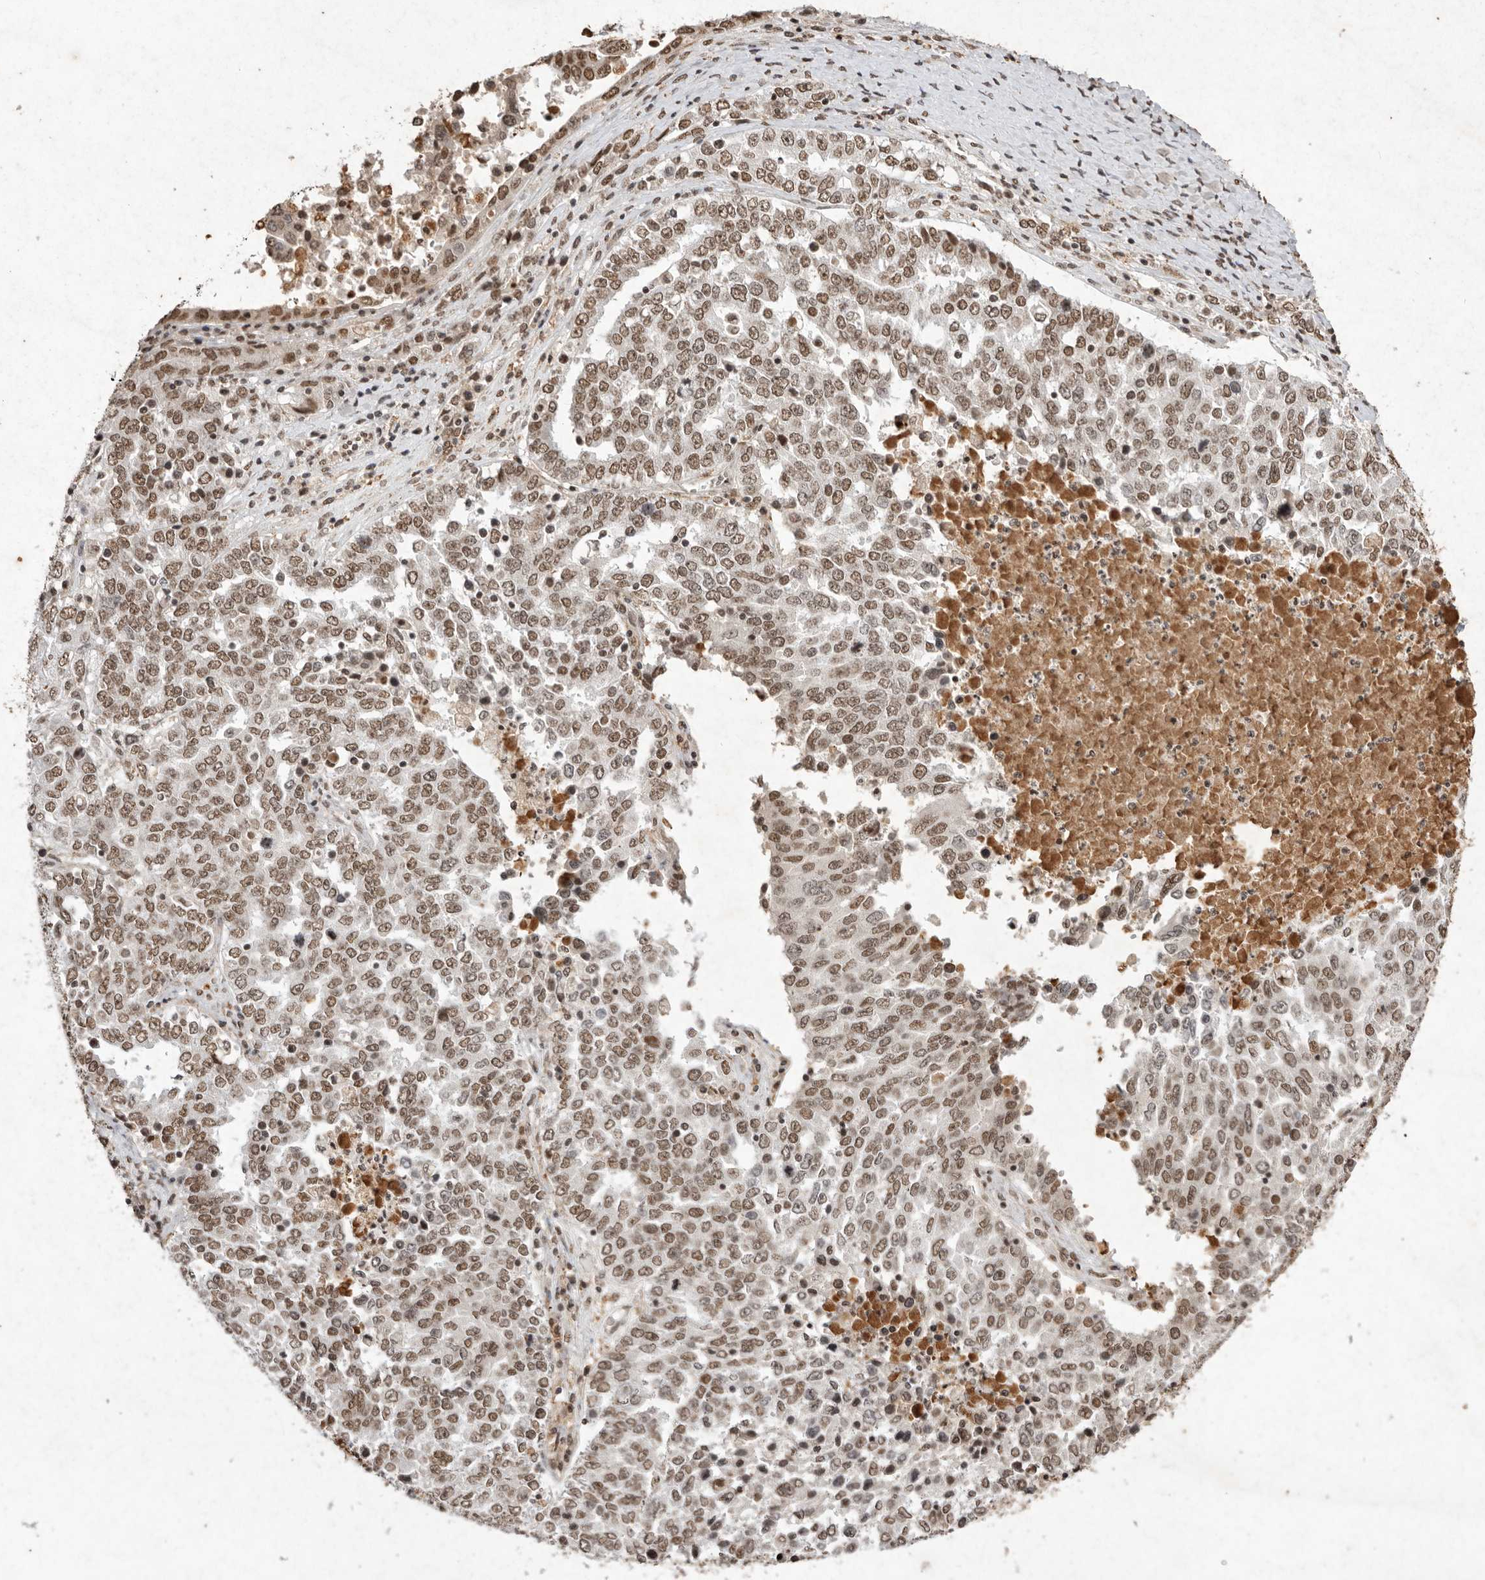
{"staining": {"intensity": "moderate", "quantity": ">75%", "location": "nuclear"}, "tissue": "ovarian cancer", "cell_type": "Tumor cells", "image_type": "cancer", "snomed": [{"axis": "morphology", "description": "Carcinoma, endometroid"}, {"axis": "topography", "description": "Ovary"}], "caption": "Approximately >75% of tumor cells in ovarian endometroid carcinoma display moderate nuclear protein staining as visualized by brown immunohistochemical staining.", "gene": "NKX3-2", "patient": {"sex": "female", "age": 62}}